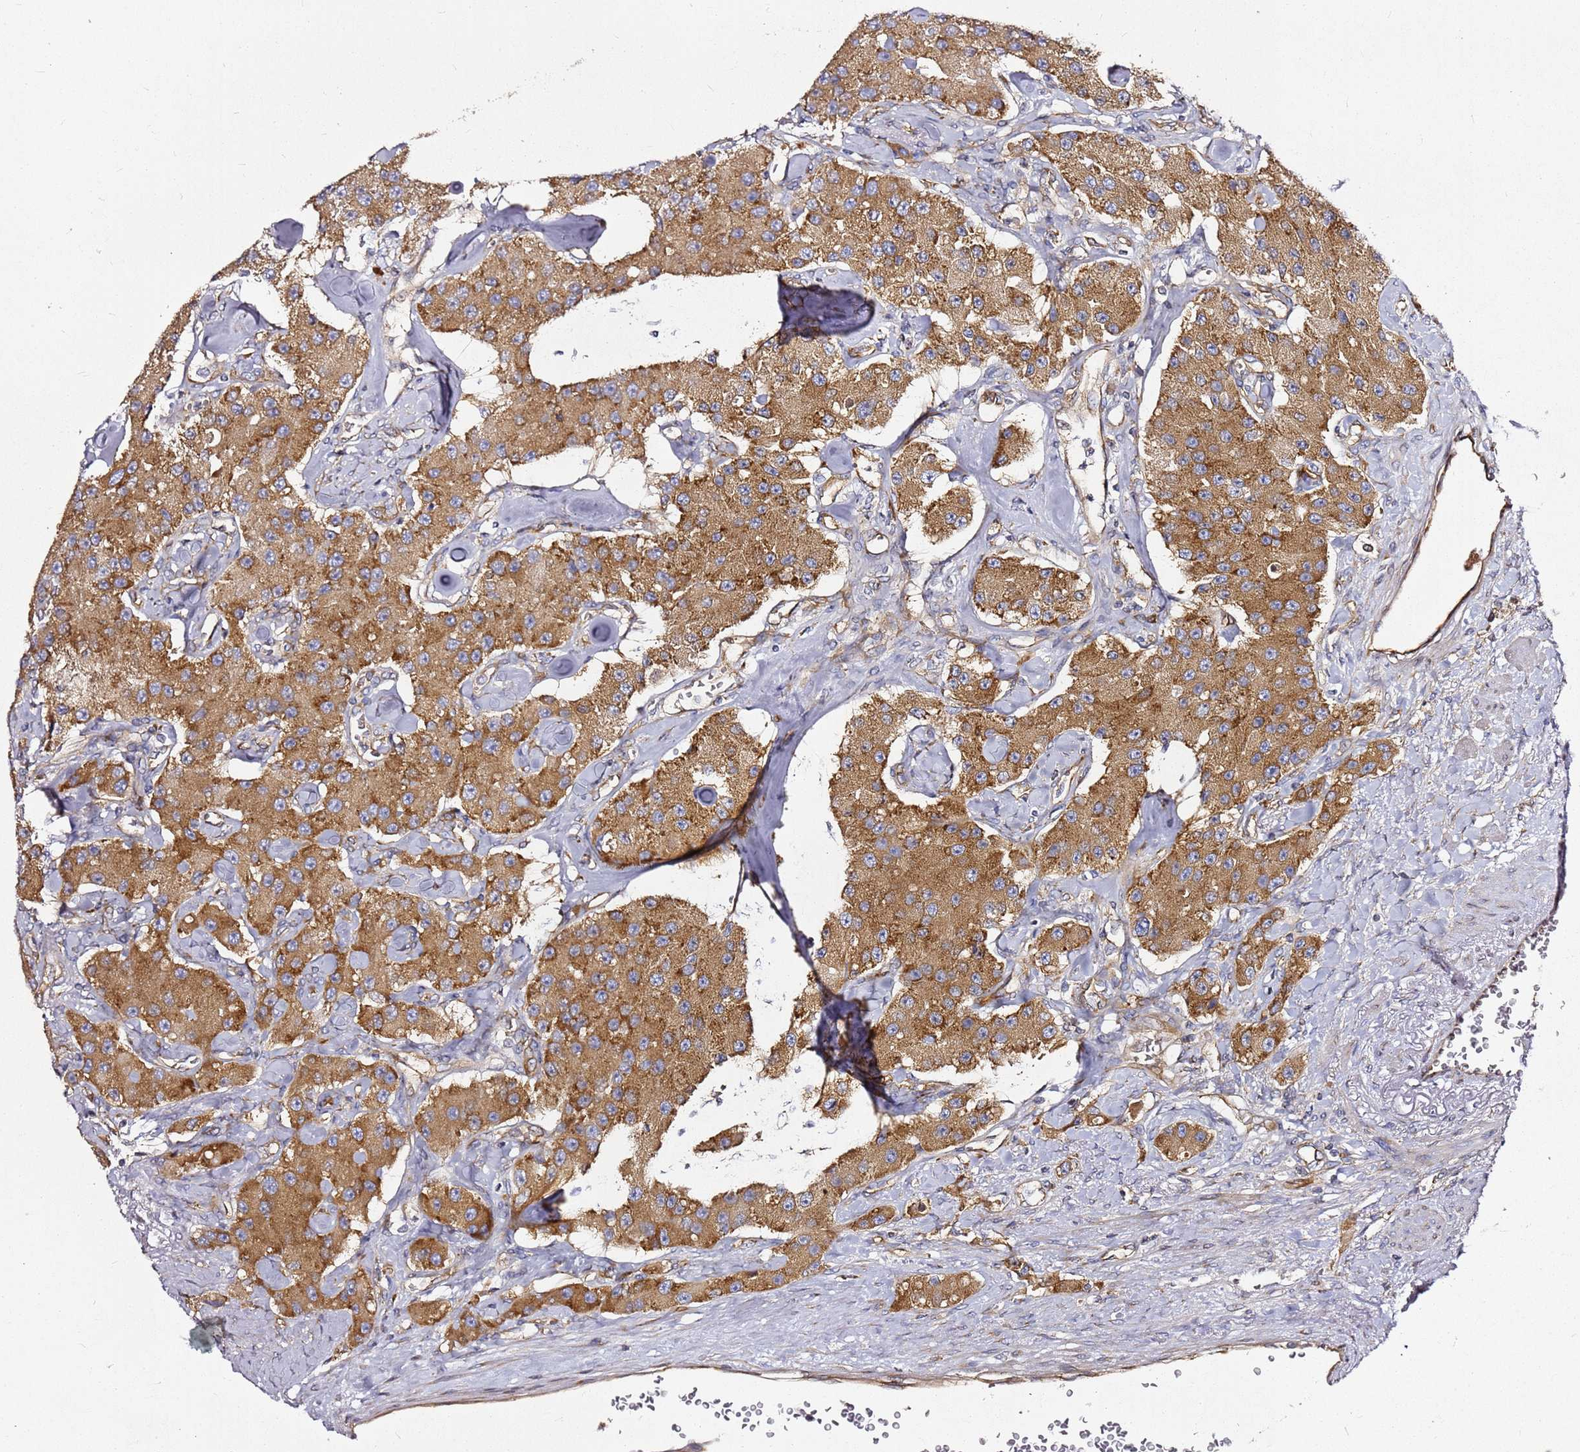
{"staining": {"intensity": "moderate", "quantity": ">75%", "location": "cytoplasmic/membranous"}, "tissue": "carcinoid", "cell_type": "Tumor cells", "image_type": "cancer", "snomed": [{"axis": "morphology", "description": "Carcinoid, malignant, NOS"}, {"axis": "topography", "description": "Pancreas"}], "caption": "There is medium levels of moderate cytoplasmic/membranous expression in tumor cells of carcinoid, as demonstrated by immunohistochemical staining (brown color).", "gene": "KIF7", "patient": {"sex": "male", "age": 41}}